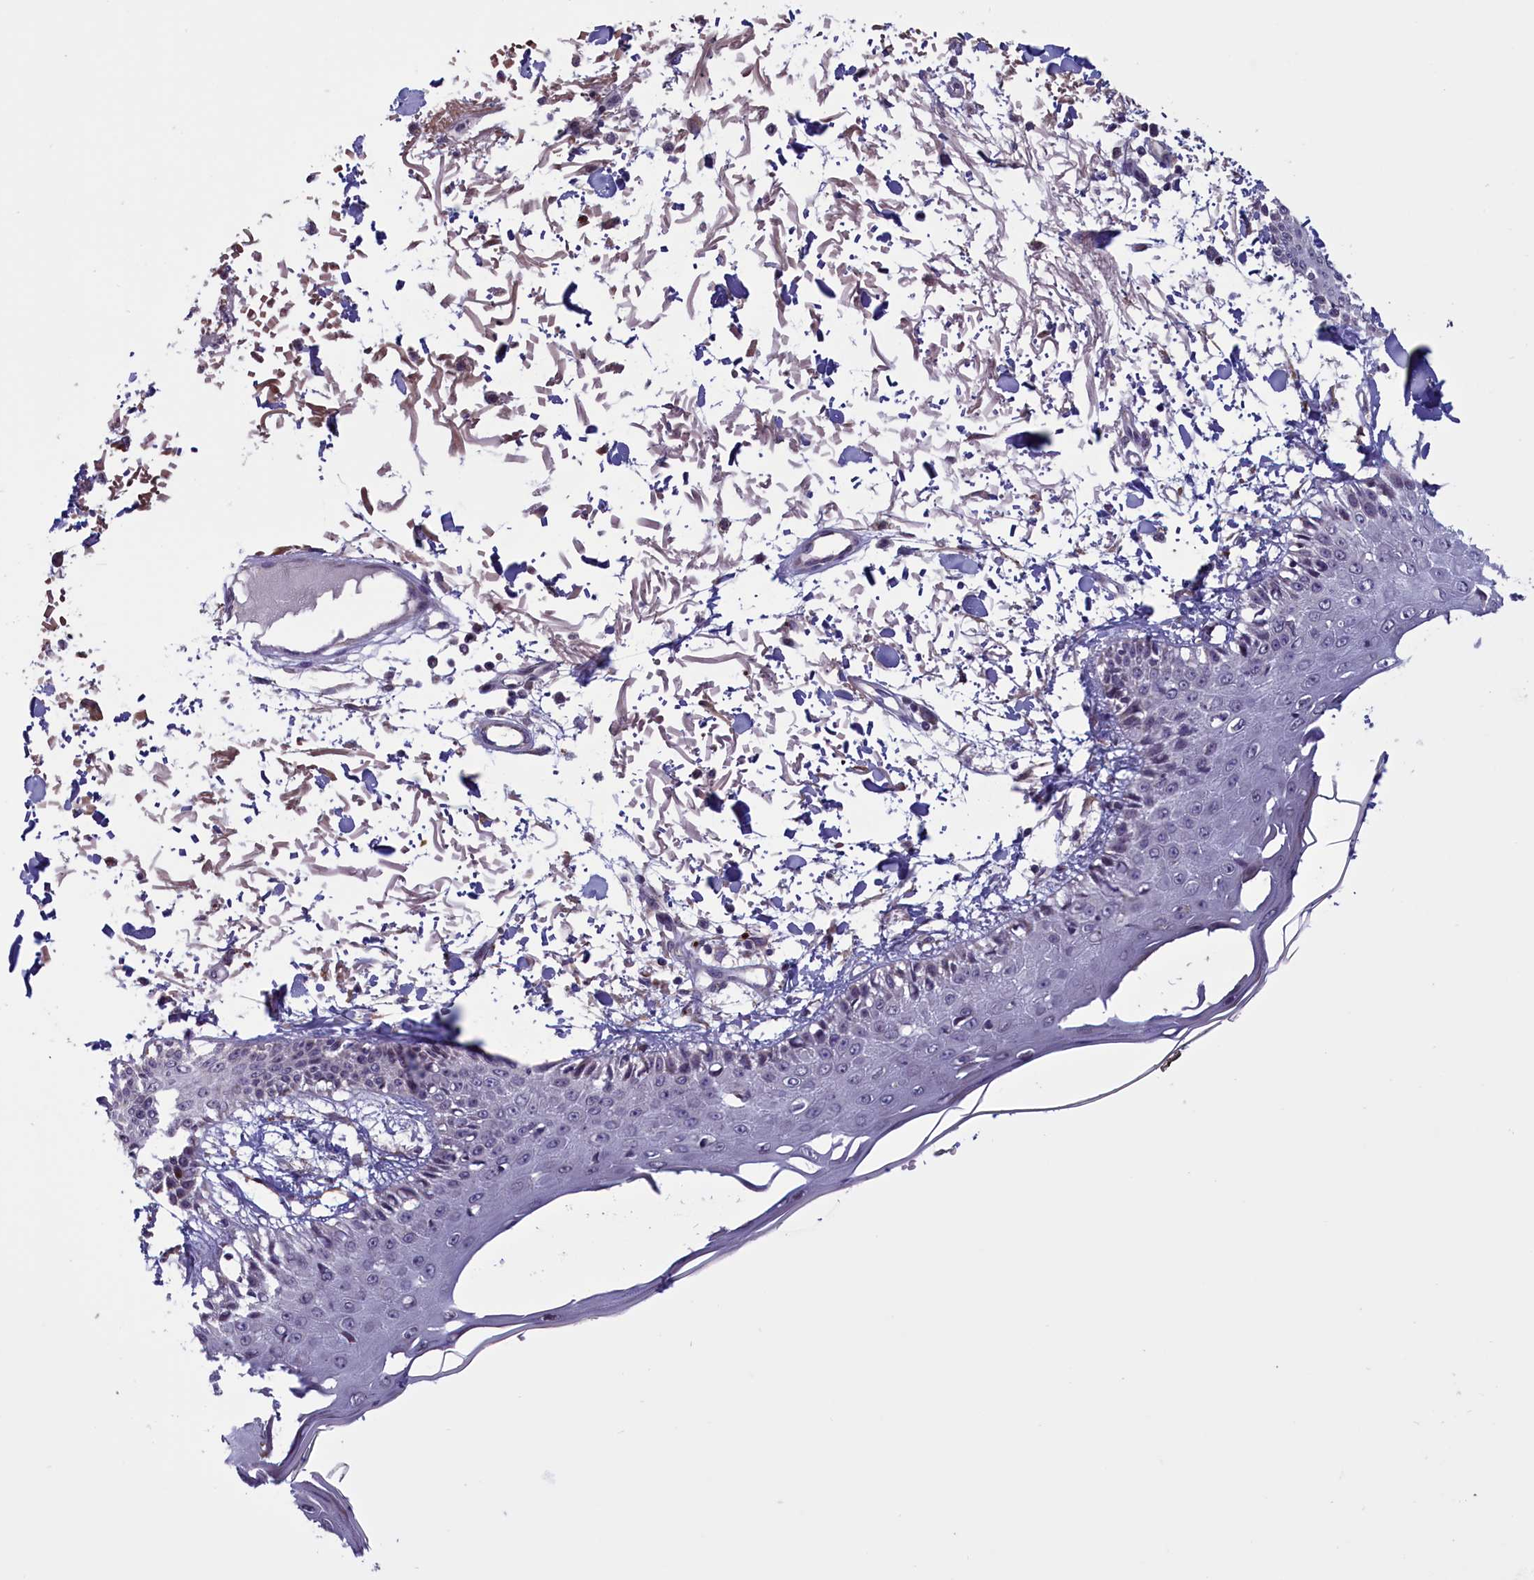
{"staining": {"intensity": "weak", "quantity": ">75%", "location": "cytoplasmic/membranous"}, "tissue": "skin", "cell_type": "Fibroblasts", "image_type": "normal", "snomed": [{"axis": "morphology", "description": "Normal tissue, NOS"}, {"axis": "morphology", "description": "Squamous cell carcinoma, NOS"}, {"axis": "topography", "description": "Skin"}, {"axis": "topography", "description": "Peripheral nerve tissue"}], "caption": "Protein positivity by immunohistochemistry reveals weak cytoplasmic/membranous positivity in about >75% of fibroblasts in normal skin. (DAB (3,3'-diaminobenzidine) IHC, brown staining for protein, blue staining for nuclei).", "gene": "PARS2", "patient": {"sex": "male", "age": 83}}